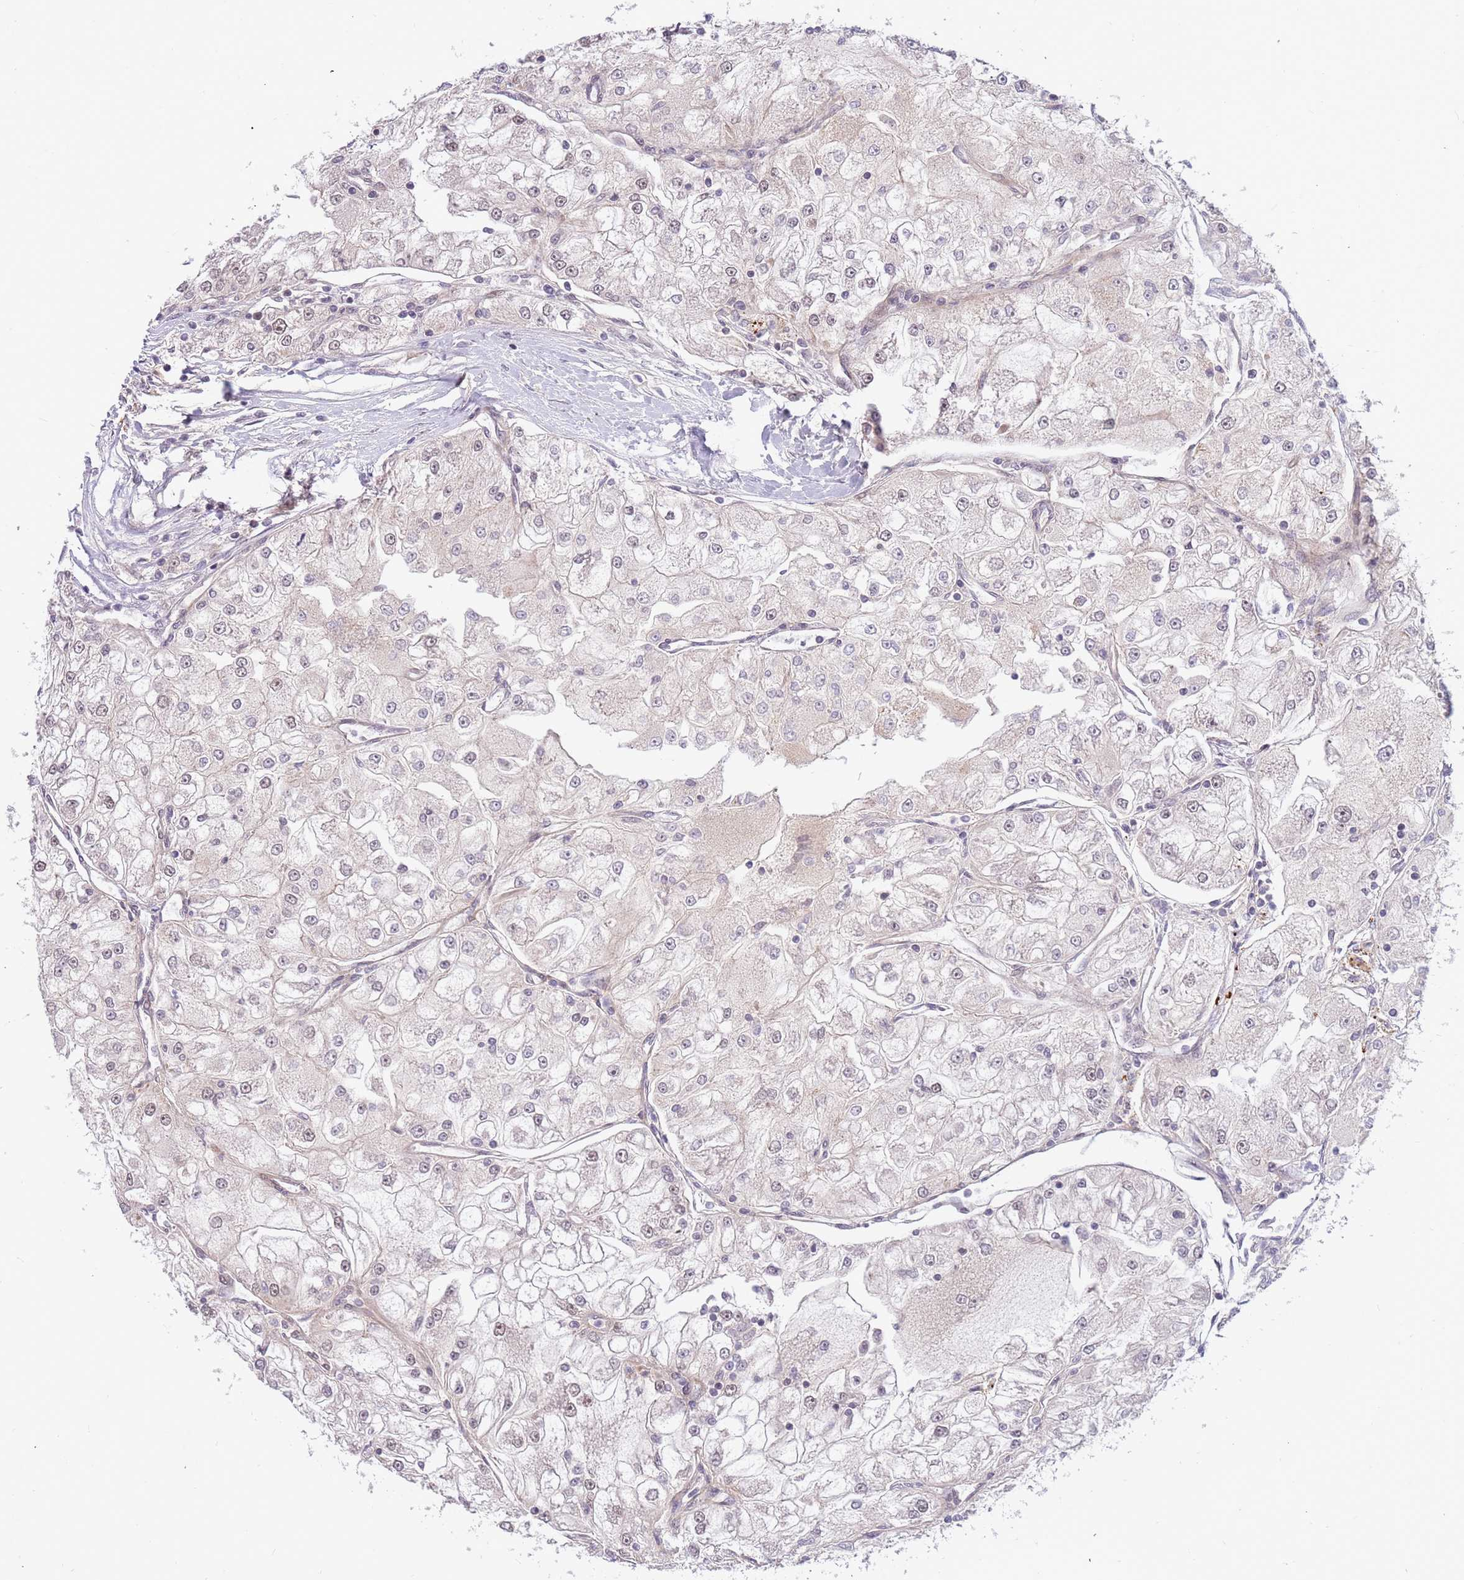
{"staining": {"intensity": "negative", "quantity": "none", "location": "none"}, "tissue": "renal cancer", "cell_type": "Tumor cells", "image_type": "cancer", "snomed": [{"axis": "morphology", "description": "Adenocarcinoma, NOS"}, {"axis": "topography", "description": "Kidney"}], "caption": "Protein analysis of renal cancer (adenocarcinoma) shows no significant positivity in tumor cells. (IHC, brightfield microscopy, high magnification).", "gene": "HAUS3", "patient": {"sex": "female", "age": 72}}